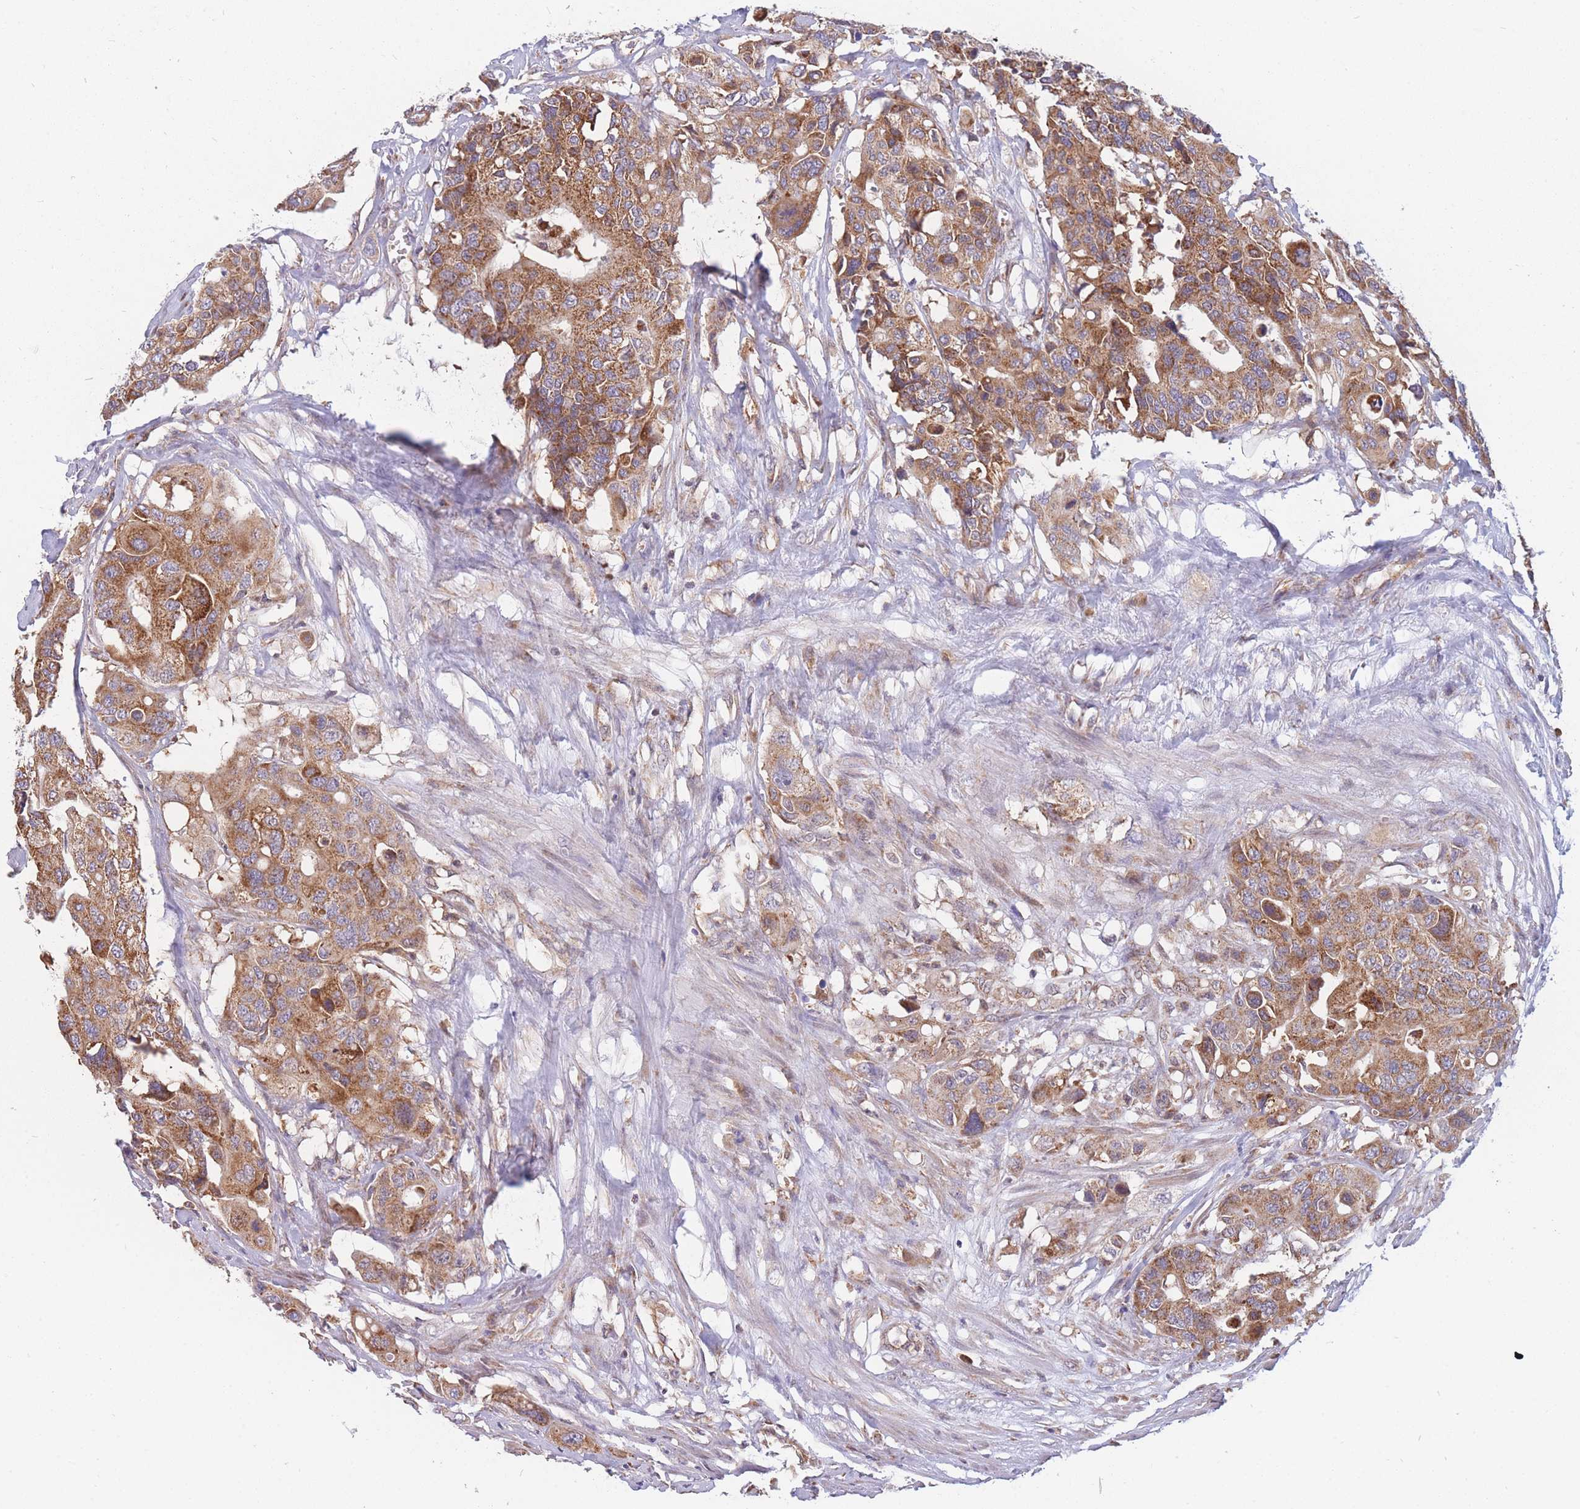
{"staining": {"intensity": "moderate", "quantity": ">75%", "location": "cytoplasmic/membranous"}, "tissue": "colorectal cancer", "cell_type": "Tumor cells", "image_type": "cancer", "snomed": [{"axis": "morphology", "description": "Adenocarcinoma, NOS"}, {"axis": "topography", "description": "Colon"}], "caption": "Colorectal adenocarcinoma stained for a protein (brown) exhibits moderate cytoplasmic/membranous positive staining in about >75% of tumor cells.", "gene": "PTPMT1", "patient": {"sex": "male", "age": 77}}